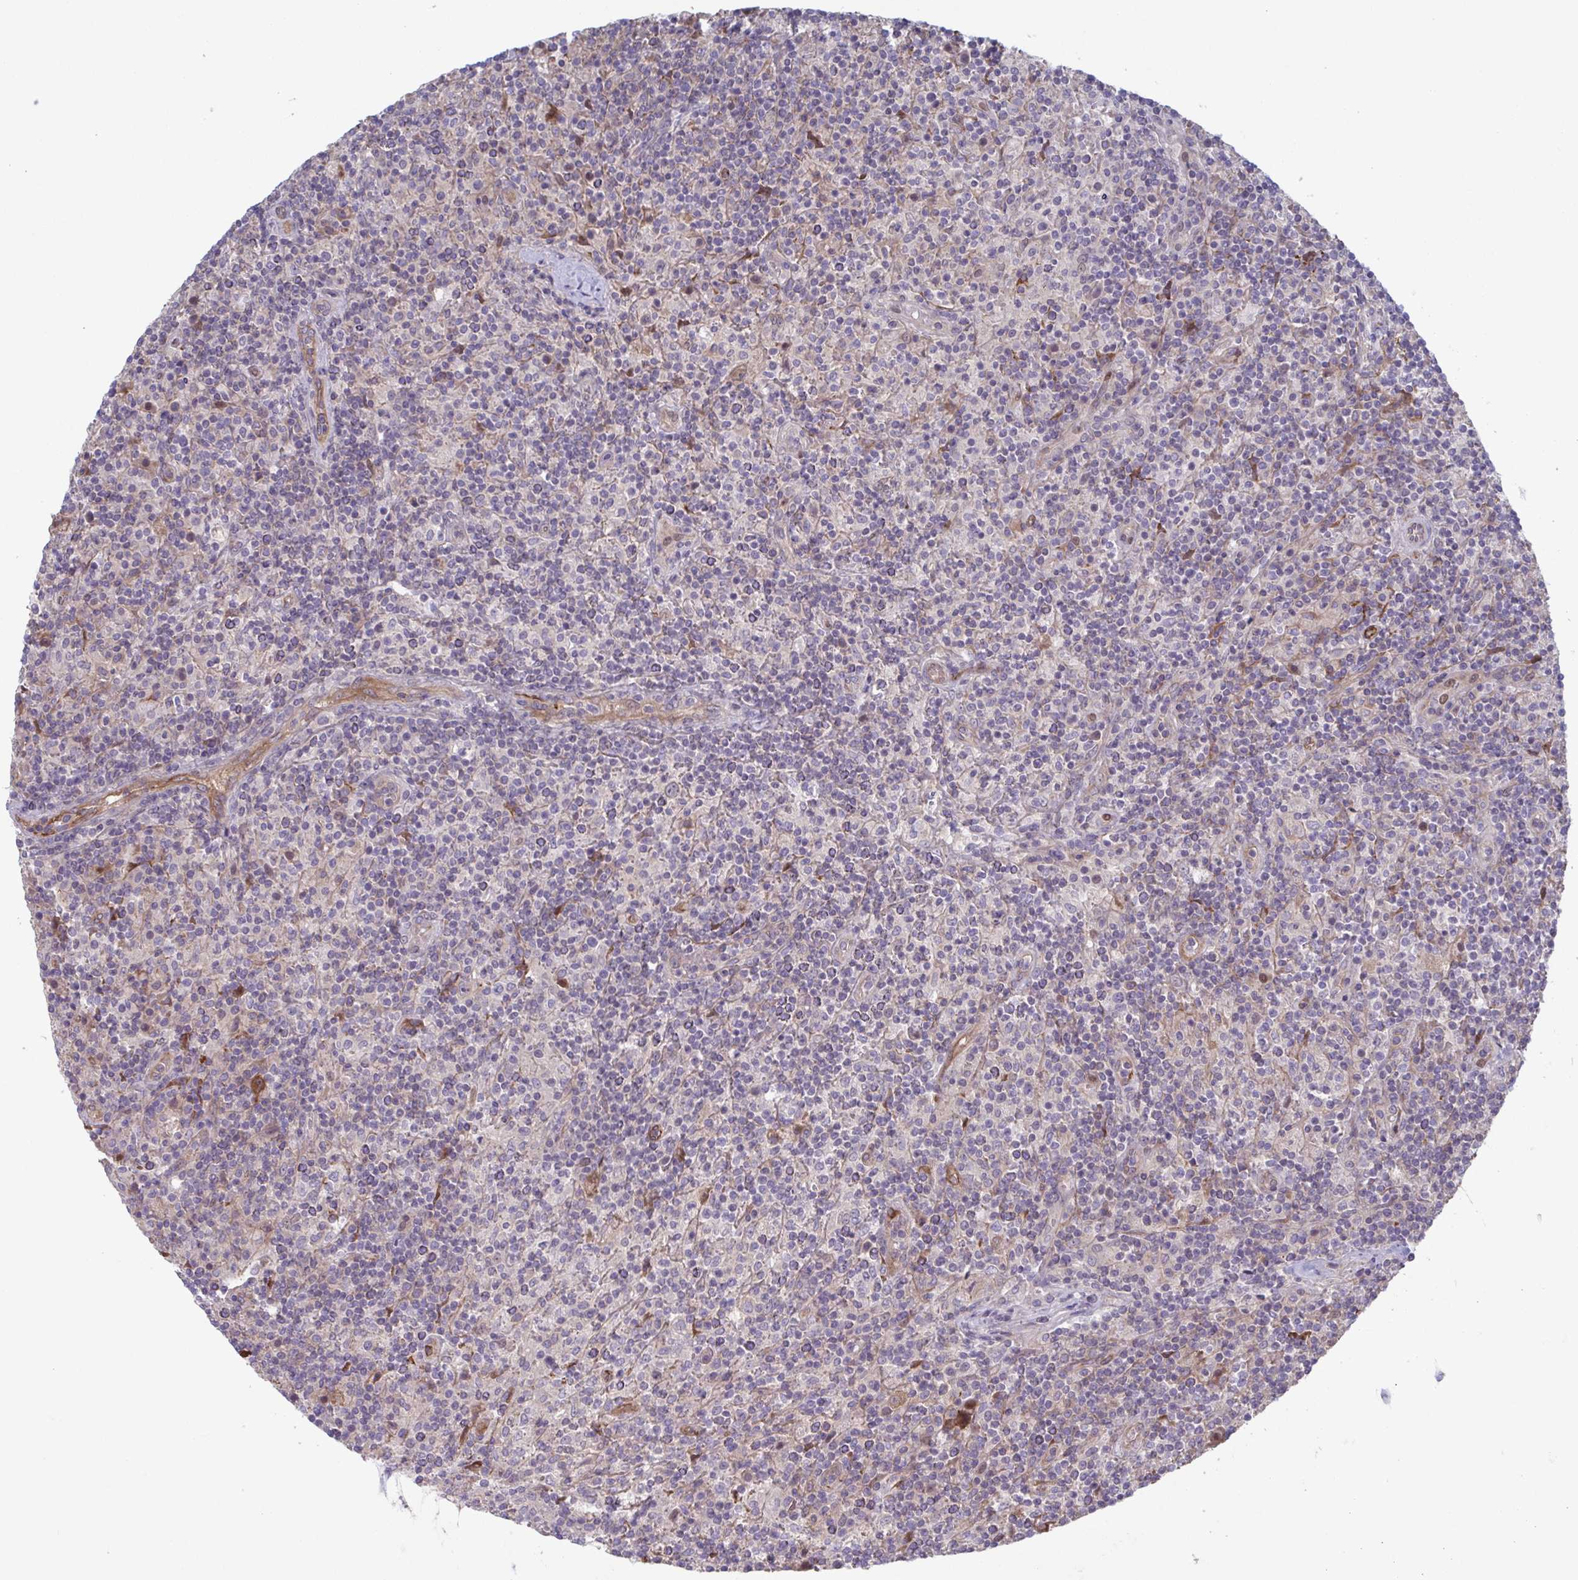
{"staining": {"intensity": "negative", "quantity": "none", "location": "none"}, "tissue": "lymphoma", "cell_type": "Tumor cells", "image_type": "cancer", "snomed": [{"axis": "morphology", "description": "Hodgkin's disease, NOS"}, {"axis": "topography", "description": "Lymph node"}], "caption": "Immunohistochemistry (IHC) photomicrograph of neoplastic tissue: lymphoma stained with DAB demonstrates no significant protein positivity in tumor cells.", "gene": "STK26", "patient": {"sex": "male", "age": 70}}